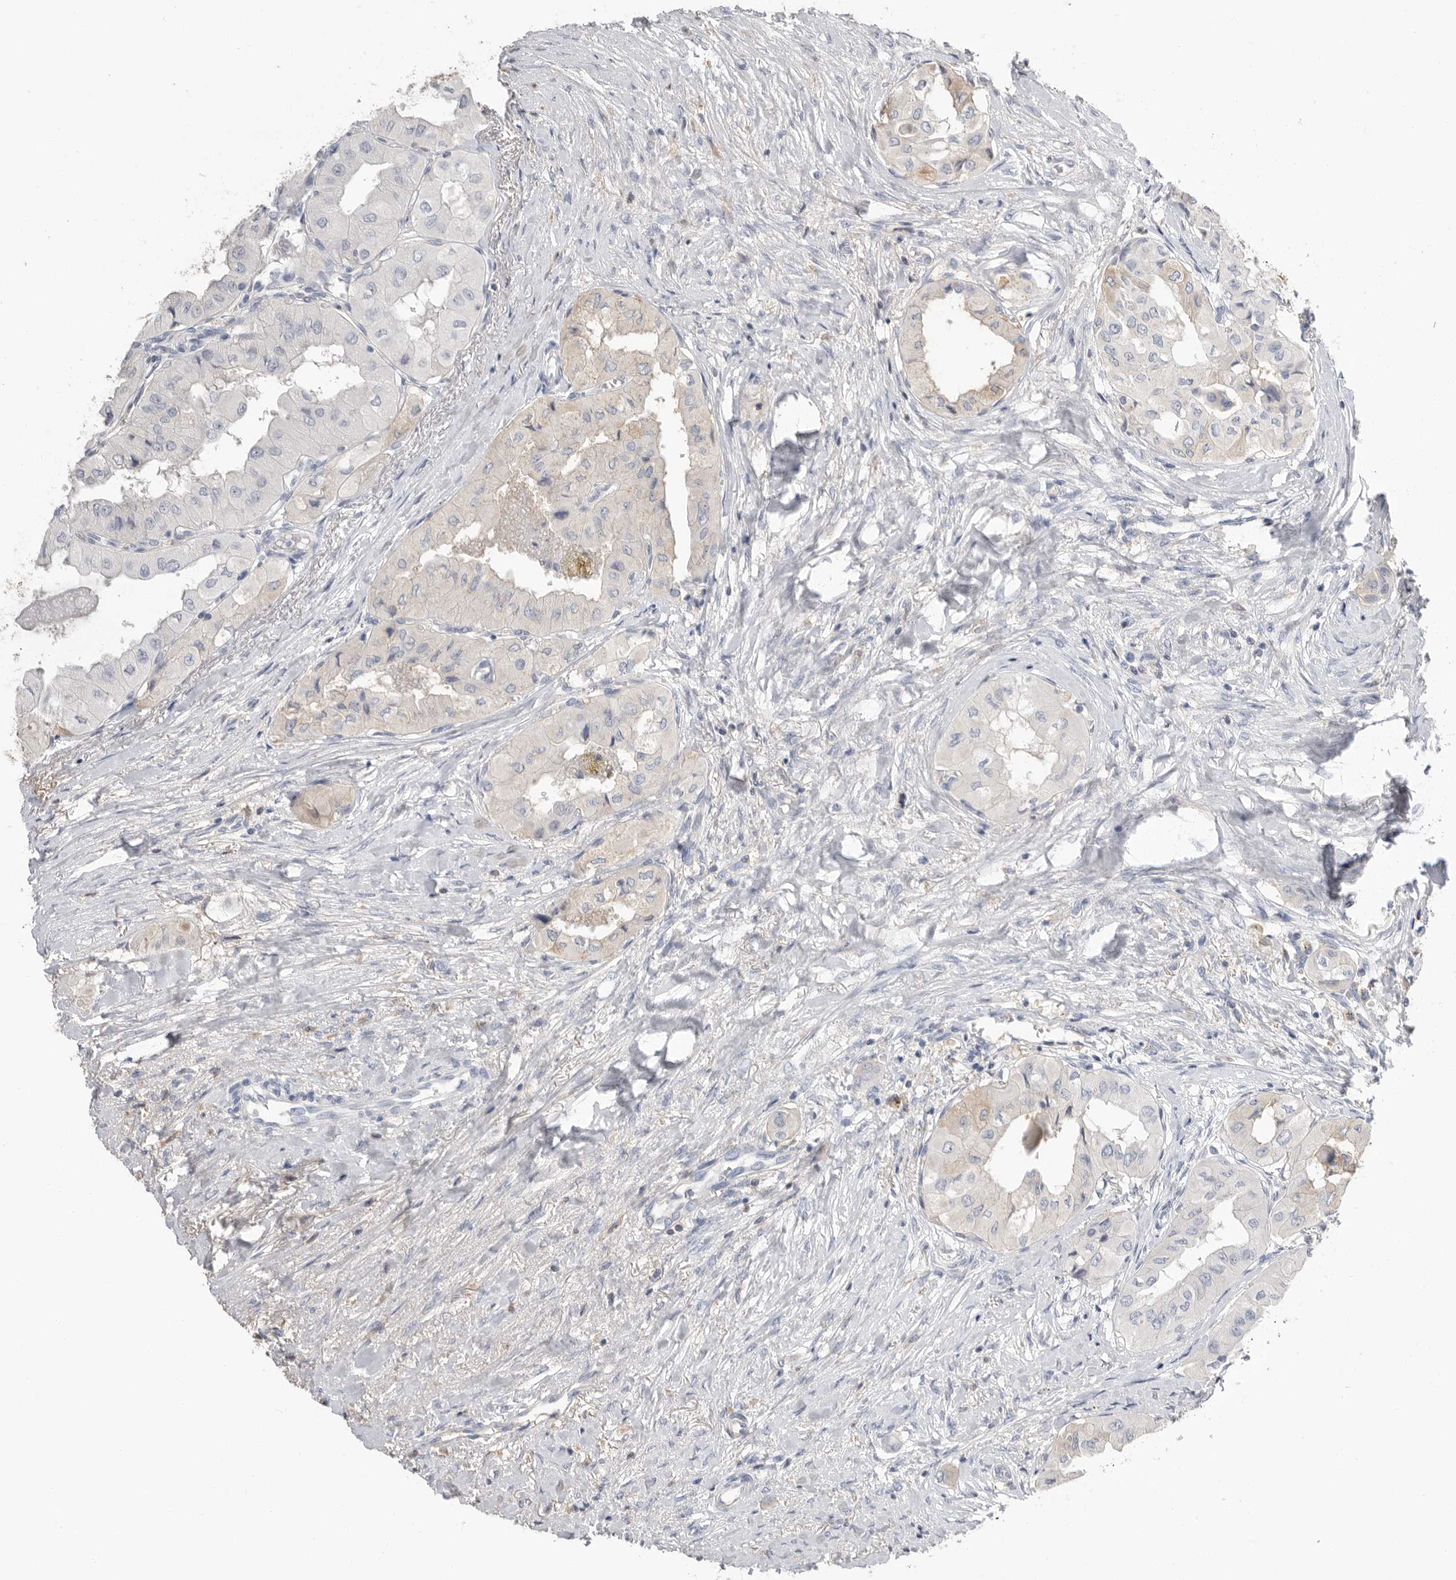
{"staining": {"intensity": "weak", "quantity": "<25%", "location": "cytoplasmic/membranous"}, "tissue": "thyroid cancer", "cell_type": "Tumor cells", "image_type": "cancer", "snomed": [{"axis": "morphology", "description": "Papillary adenocarcinoma, NOS"}, {"axis": "topography", "description": "Thyroid gland"}], "caption": "IHC photomicrograph of neoplastic tissue: human papillary adenocarcinoma (thyroid) stained with DAB reveals no significant protein staining in tumor cells.", "gene": "APOA2", "patient": {"sex": "female", "age": 59}}